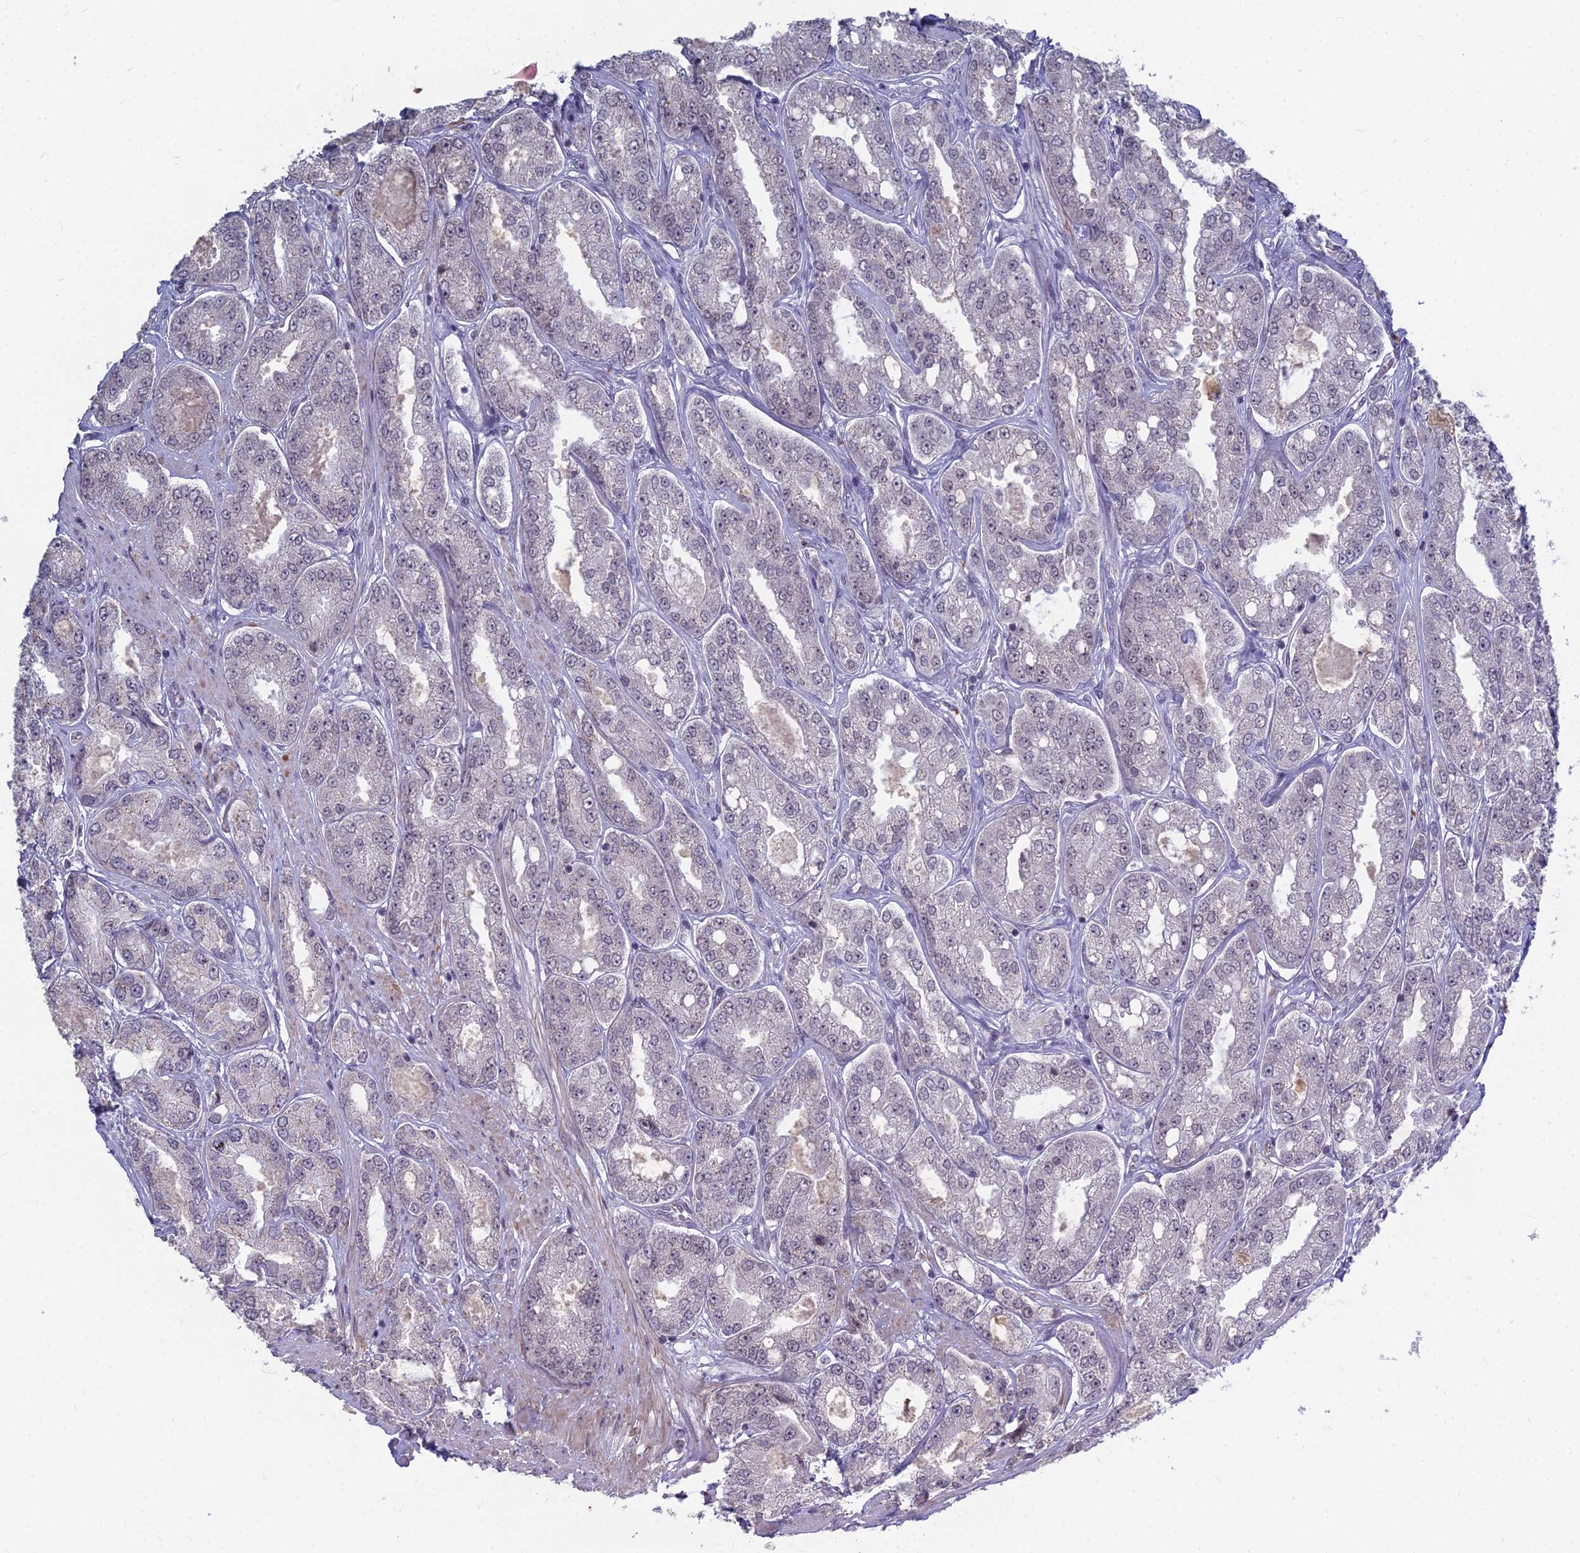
{"staining": {"intensity": "negative", "quantity": "none", "location": "none"}, "tissue": "prostate cancer", "cell_type": "Tumor cells", "image_type": "cancer", "snomed": [{"axis": "morphology", "description": "Adenocarcinoma, High grade"}, {"axis": "topography", "description": "Prostate"}], "caption": "Photomicrograph shows no significant protein expression in tumor cells of high-grade adenocarcinoma (prostate).", "gene": "KAT7", "patient": {"sex": "male", "age": 71}}